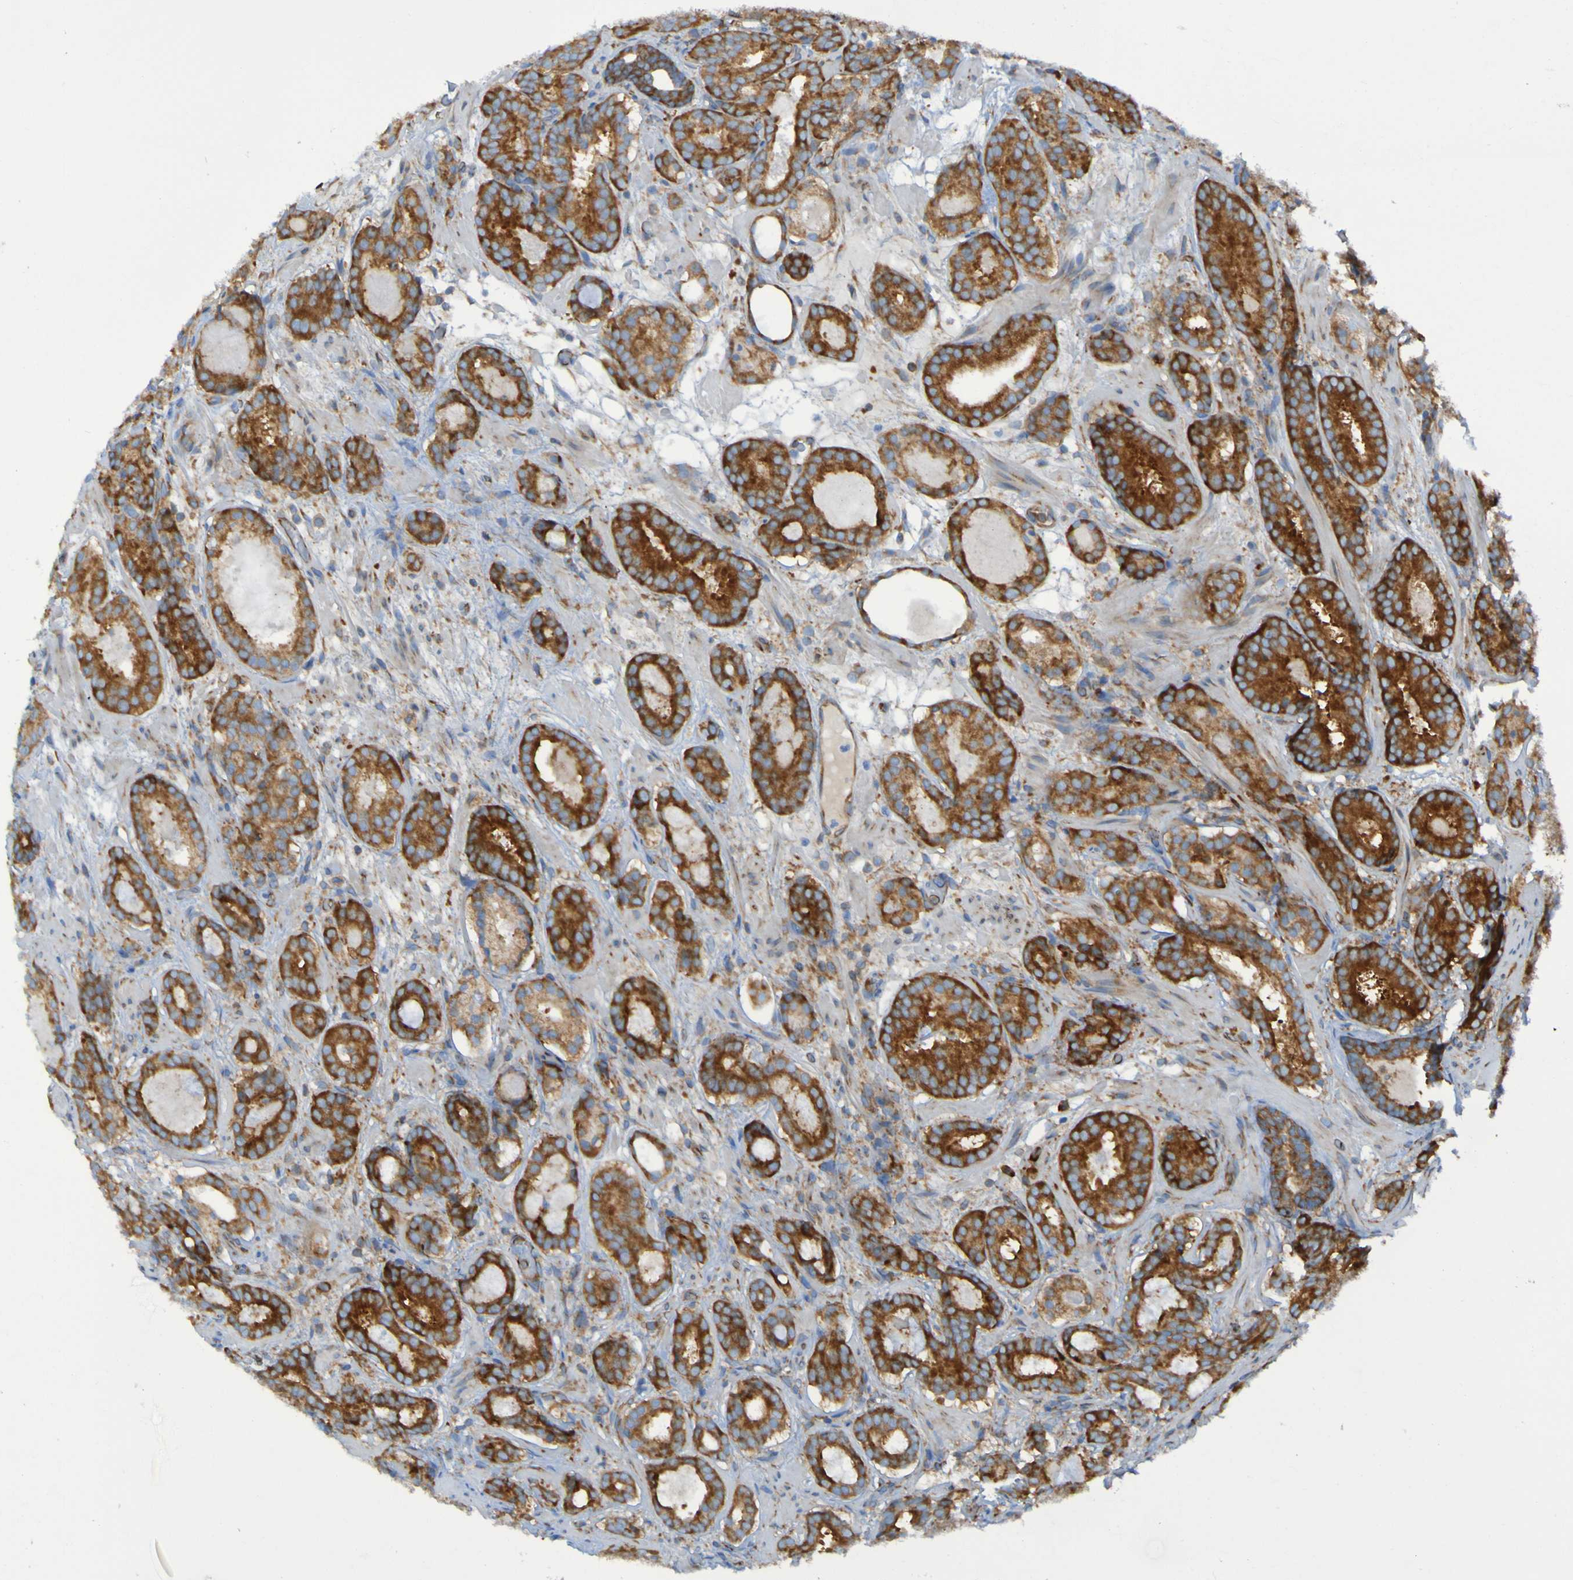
{"staining": {"intensity": "strong", "quantity": ">75%", "location": "cytoplasmic/membranous"}, "tissue": "prostate cancer", "cell_type": "Tumor cells", "image_type": "cancer", "snomed": [{"axis": "morphology", "description": "Adenocarcinoma, Low grade"}, {"axis": "topography", "description": "Prostate"}], "caption": "Immunohistochemistry image of human prostate cancer (adenocarcinoma (low-grade)) stained for a protein (brown), which reveals high levels of strong cytoplasmic/membranous staining in about >75% of tumor cells.", "gene": "RPL10", "patient": {"sex": "male", "age": 69}}